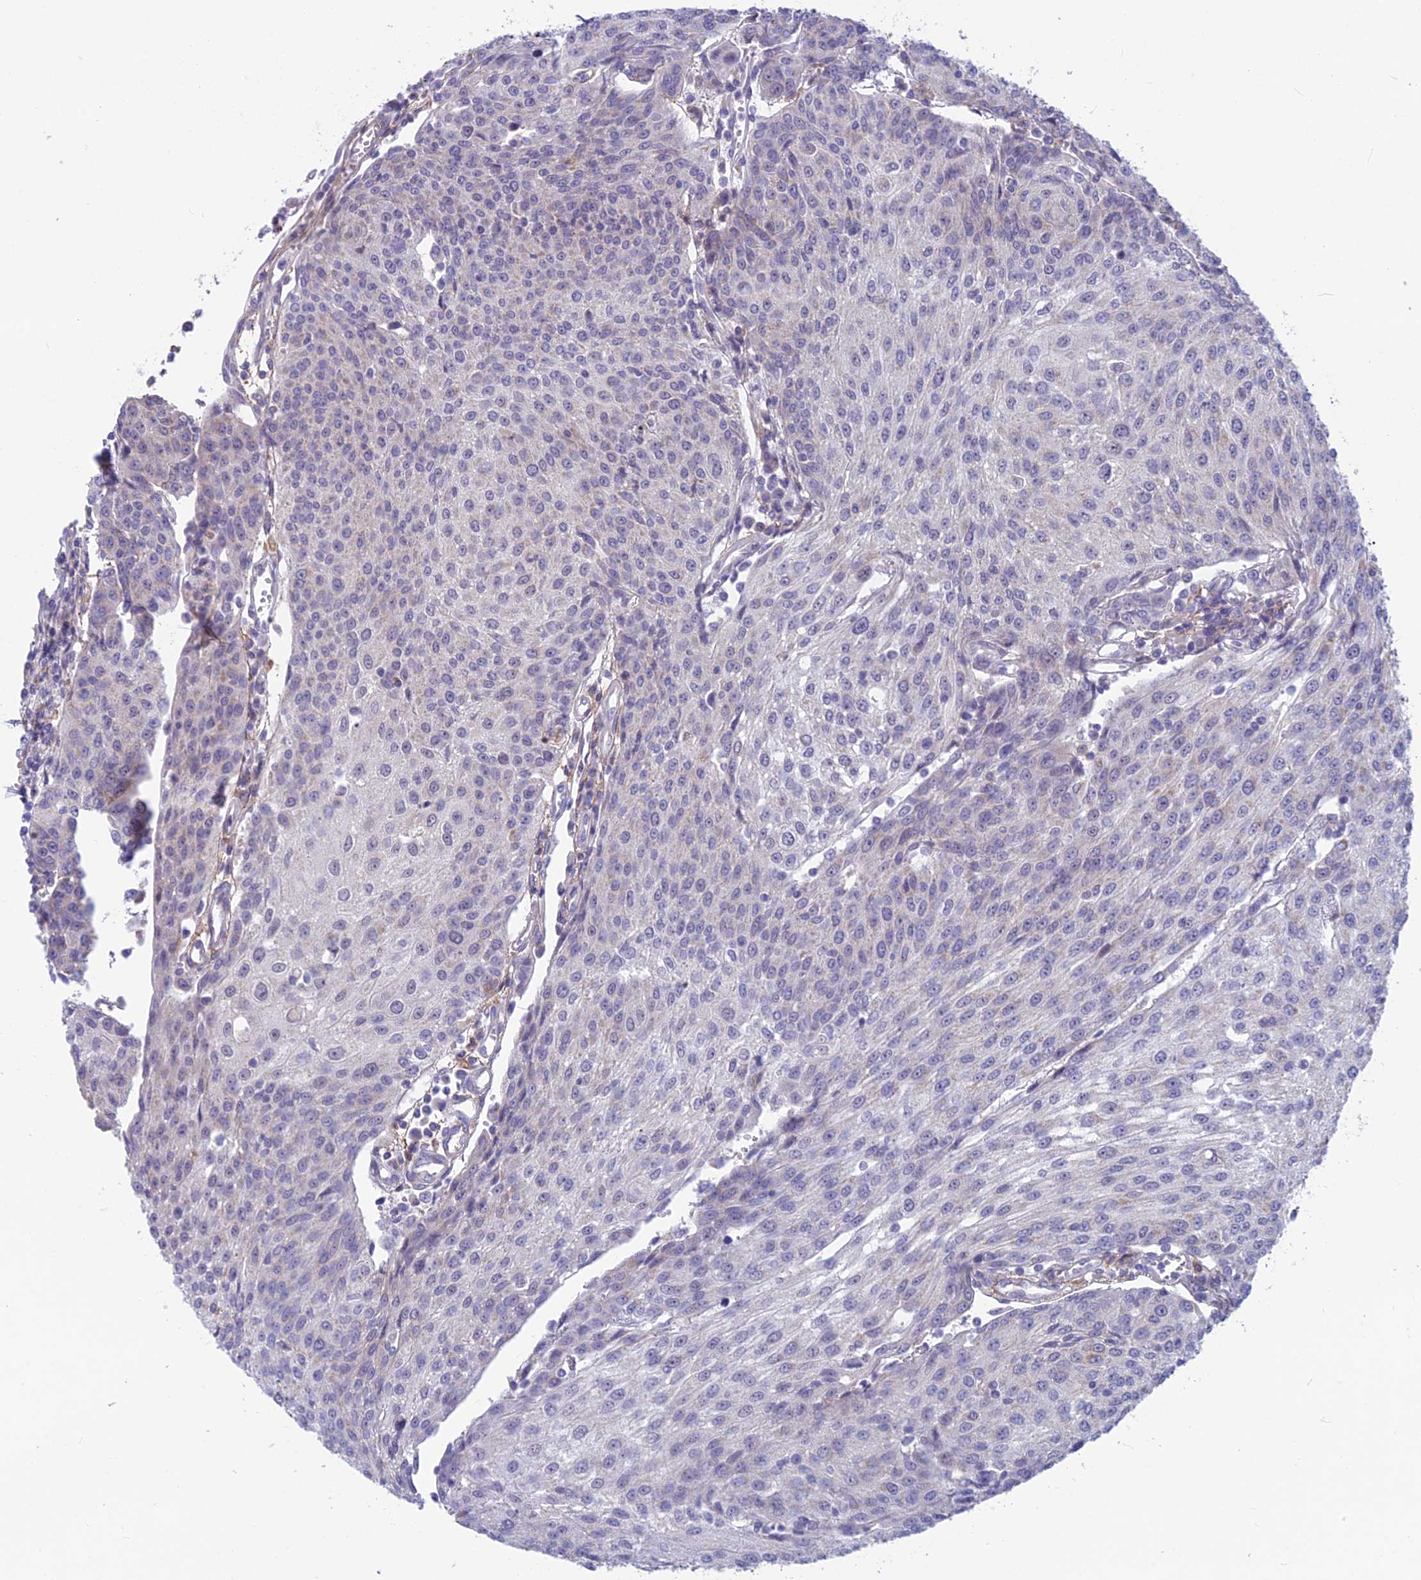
{"staining": {"intensity": "negative", "quantity": "none", "location": "none"}, "tissue": "urothelial cancer", "cell_type": "Tumor cells", "image_type": "cancer", "snomed": [{"axis": "morphology", "description": "Urothelial carcinoma, High grade"}, {"axis": "topography", "description": "Urinary bladder"}], "caption": "A histopathology image of urothelial cancer stained for a protein reveals no brown staining in tumor cells.", "gene": "PLAC9", "patient": {"sex": "female", "age": 85}}